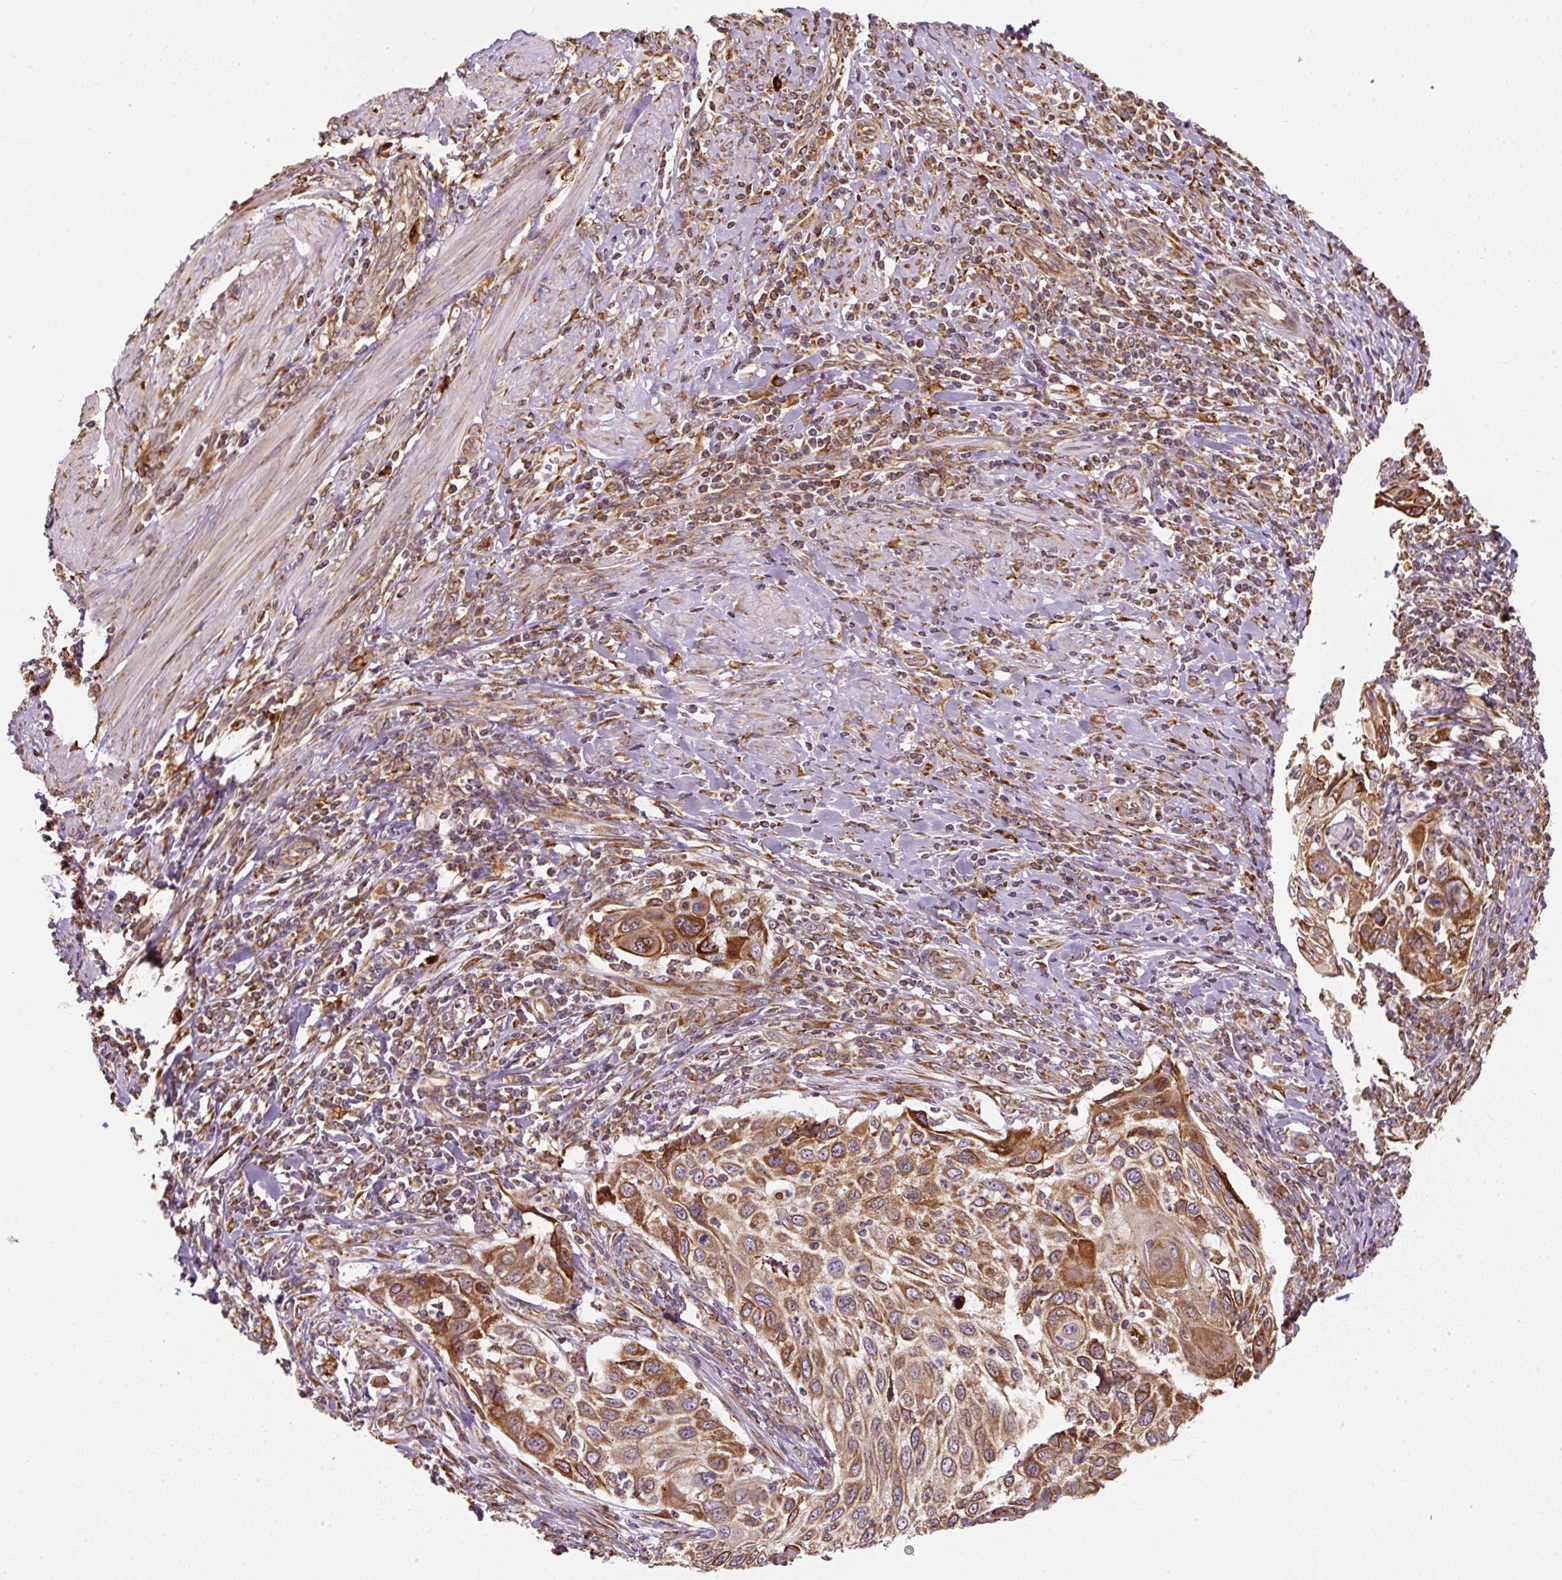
{"staining": {"intensity": "strong", "quantity": ">75%", "location": "cytoplasmic/membranous"}, "tissue": "cervical cancer", "cell_type": "Tumor cells", "image_type": "cancer", "snomed": [{"axis": "morphology", "description": "Squamous cell carcinoma, NOS"}, {"axis": "topography", "description": "Cervix"}], "caption": "Cervical squamous cell carcinoma stained with a brown dye exhibits strong cytoplasmic/membranous positive staining in approximately >75% of tumor cells.", "gene": "PRKCSH", "patient": {"sex": "female", "age": 70}}